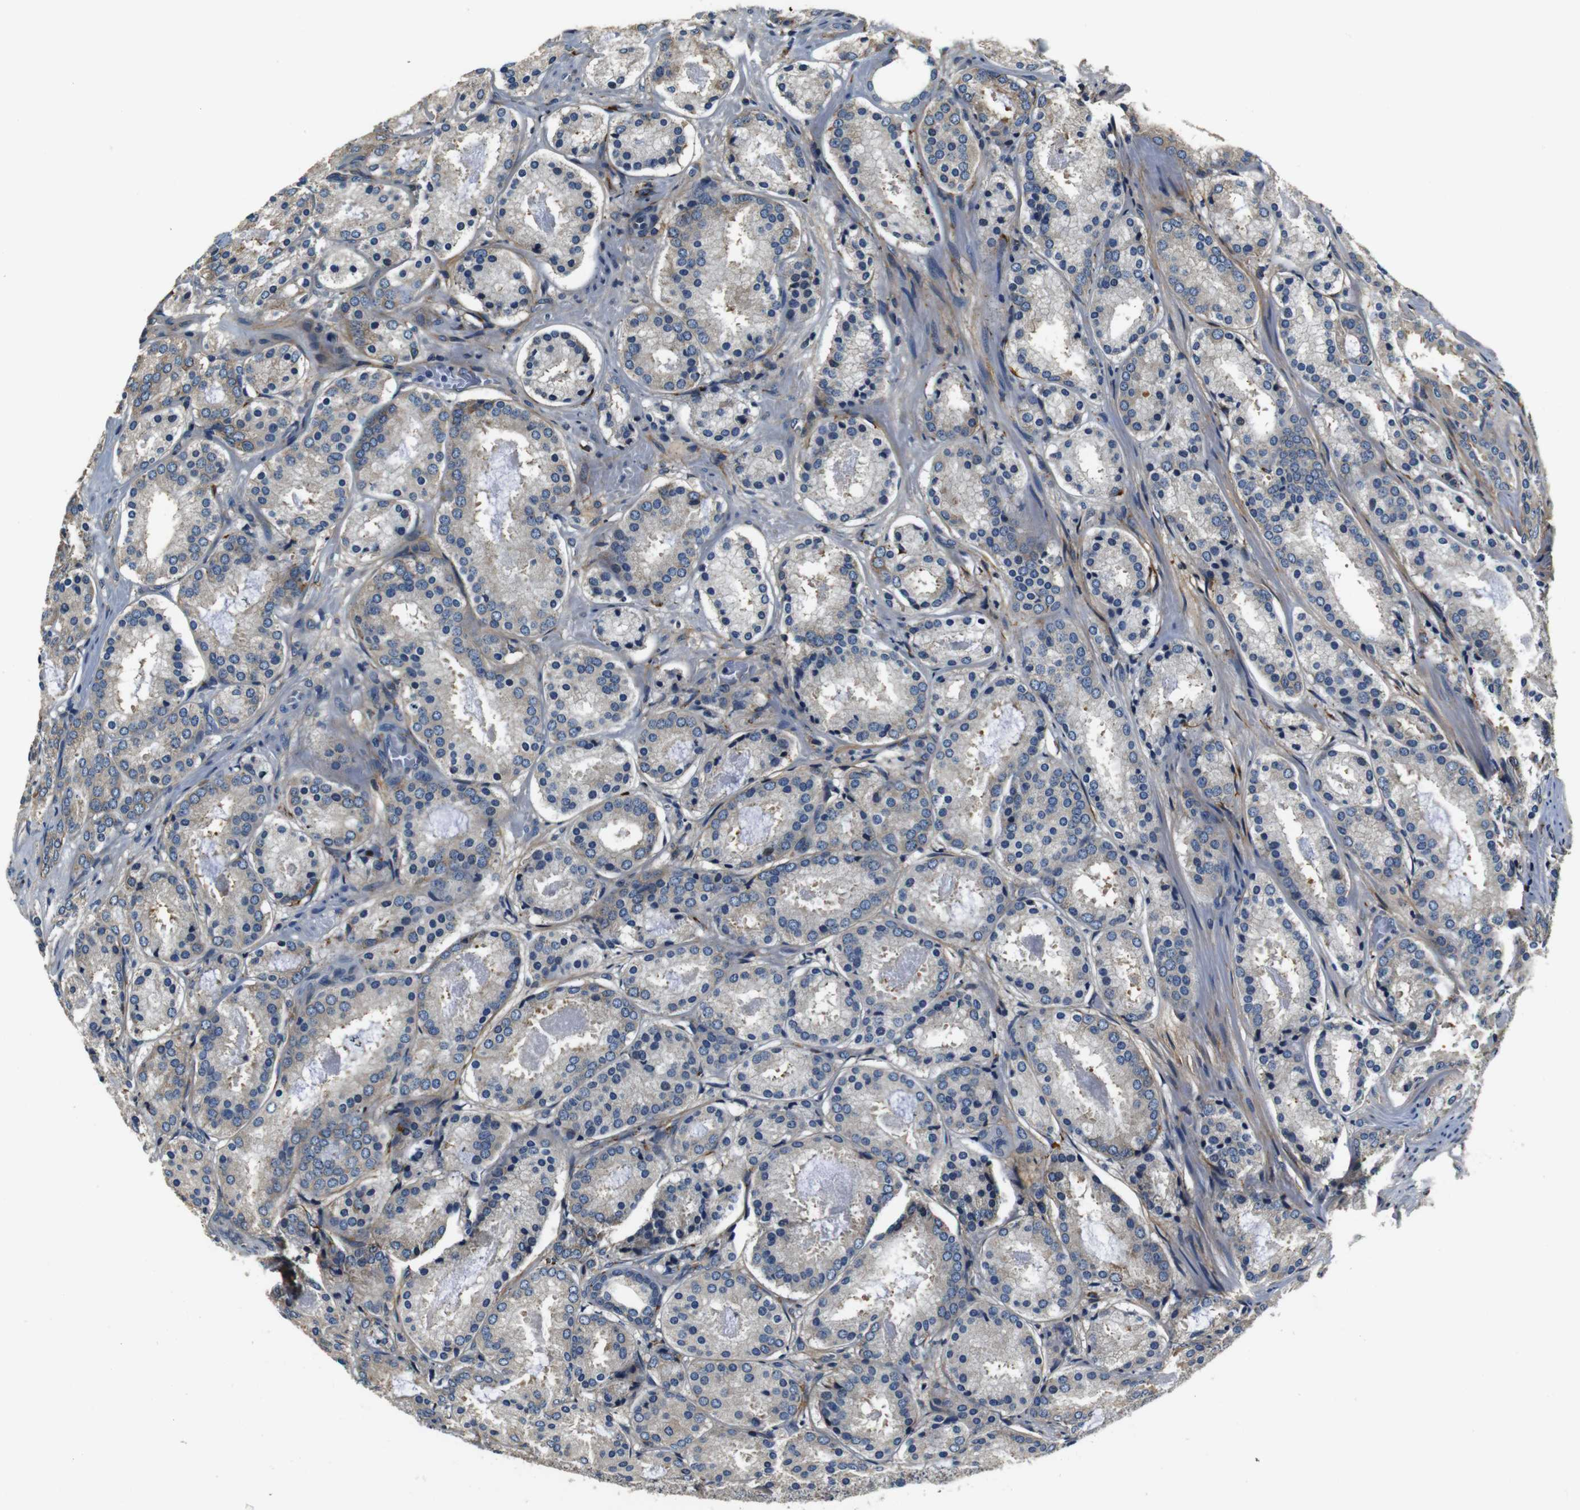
{"staining": {"intensity": "moderate", "quantity": "25%-75%", "location": "cytoplasmic/membranous"}, "tissue": "prostate cancer", "cell_type": "Tumor cells", "image_type": "cancer", "snomed": [{"axis": "morphology", "description": "Adenocarcinoma, Low grade"}, {"axis": "topography", "description": "Prostate"}], "caption": "A medium amount of moderate cytoplasmic/membranous positivity is appreciated in about 25%-75% of tumor cells in adenocarcinoma (low-grade) (prostate) tissue.", "gene": "COL1A1", "patient": {"sex": "male", "age": 69}}